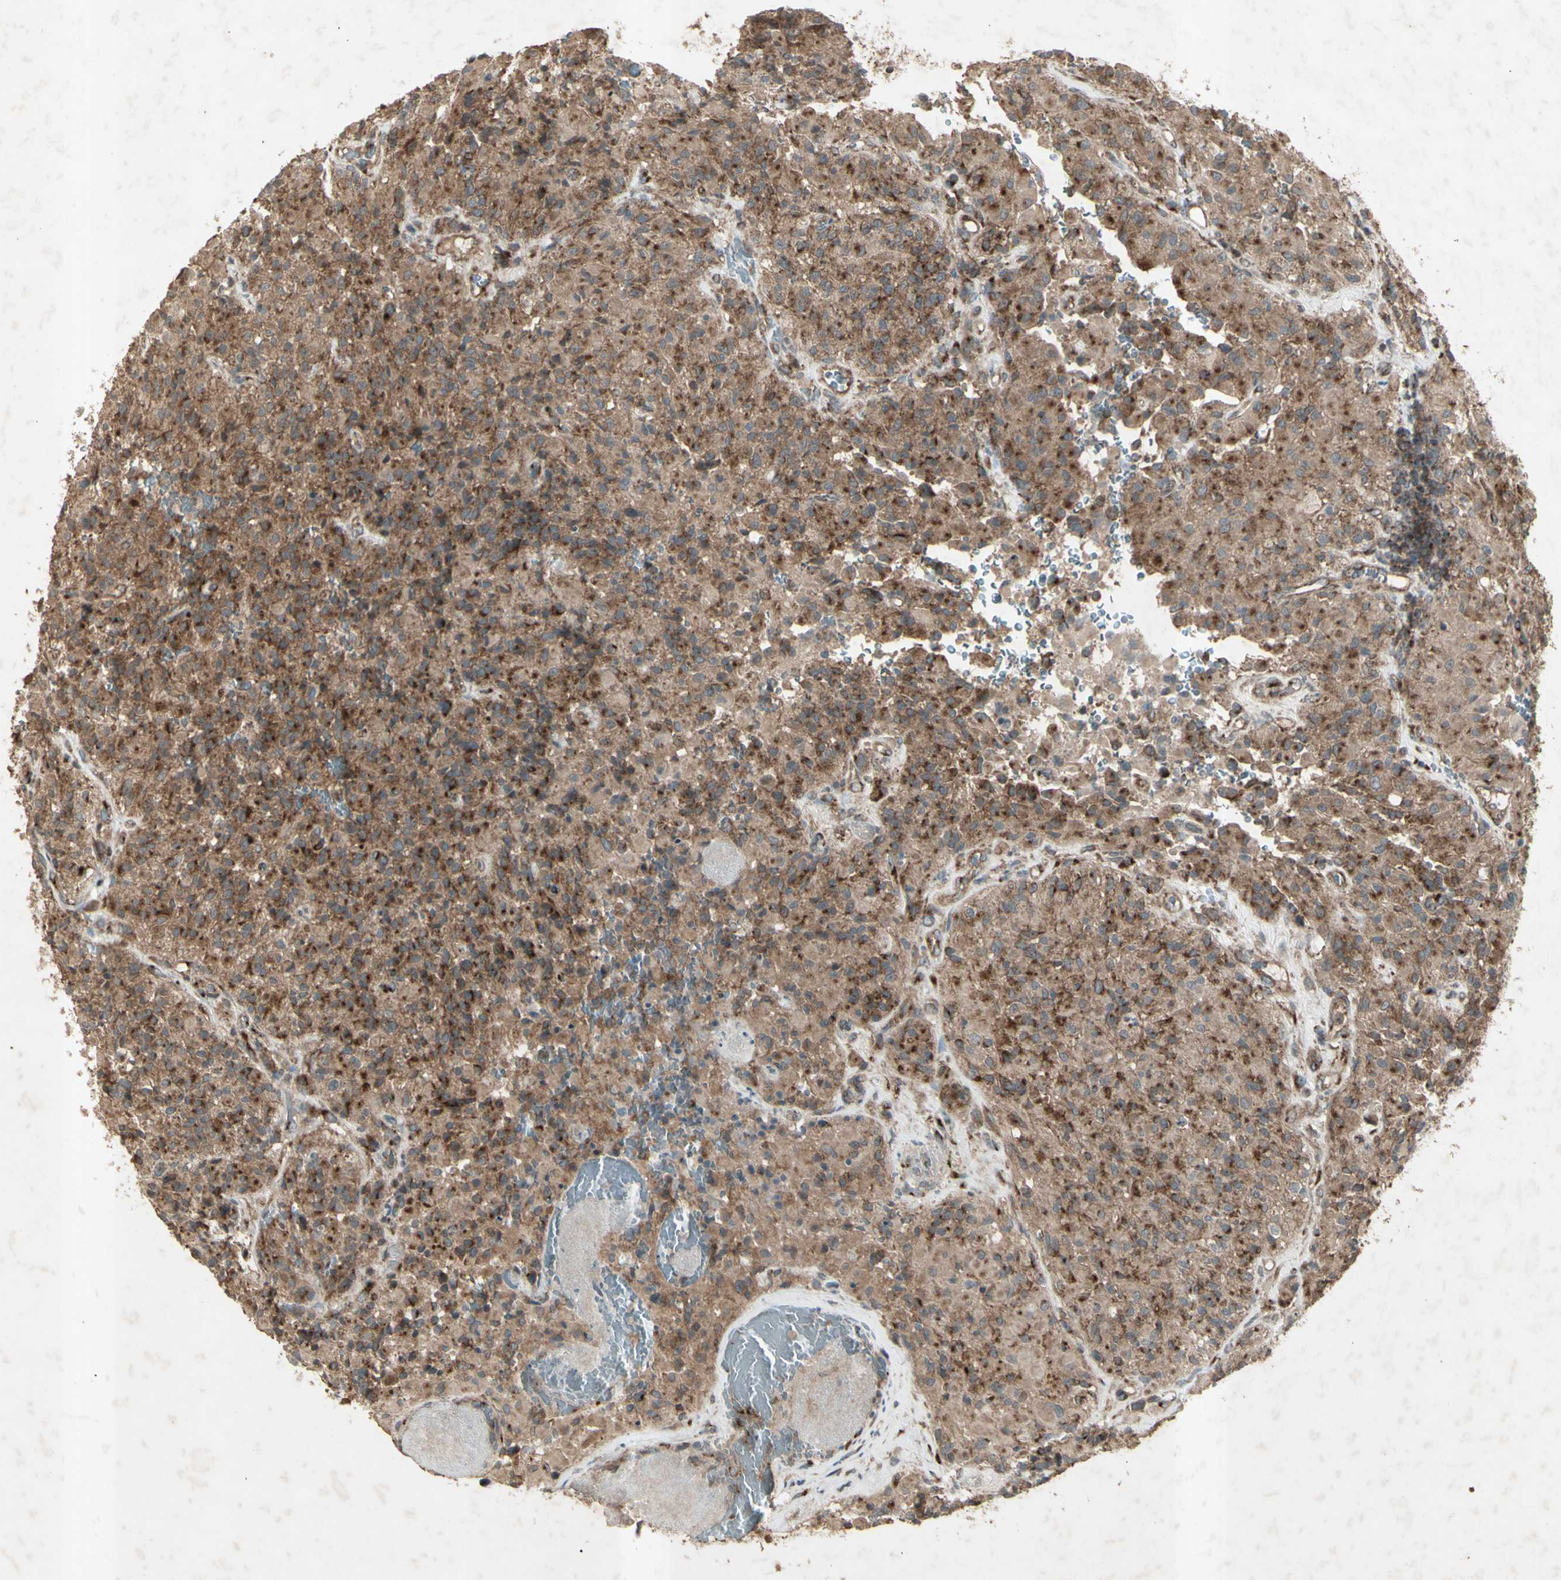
{"staining": {"intensity": "strong", "quantity": ">75%", "location": "cytoplasmic/membranous"}, "tissue": "glioma", "cell_type": "Tumor cells", "image_type": "cancer", "snomed": [{"axis": "morphology", "description": "Glioma, malignant, High grade"}, {"axis": "topography", "description": "Brain"}], "caption": "DAB (3,3'-diaminobenzidine) immunohistochemical staining of human glioma shows strong cytoplasmic/membranous protein expression in about >75% of tumor cells.", "gene": "AP1G1", "patient": {"sex": "male", "age": 71}}